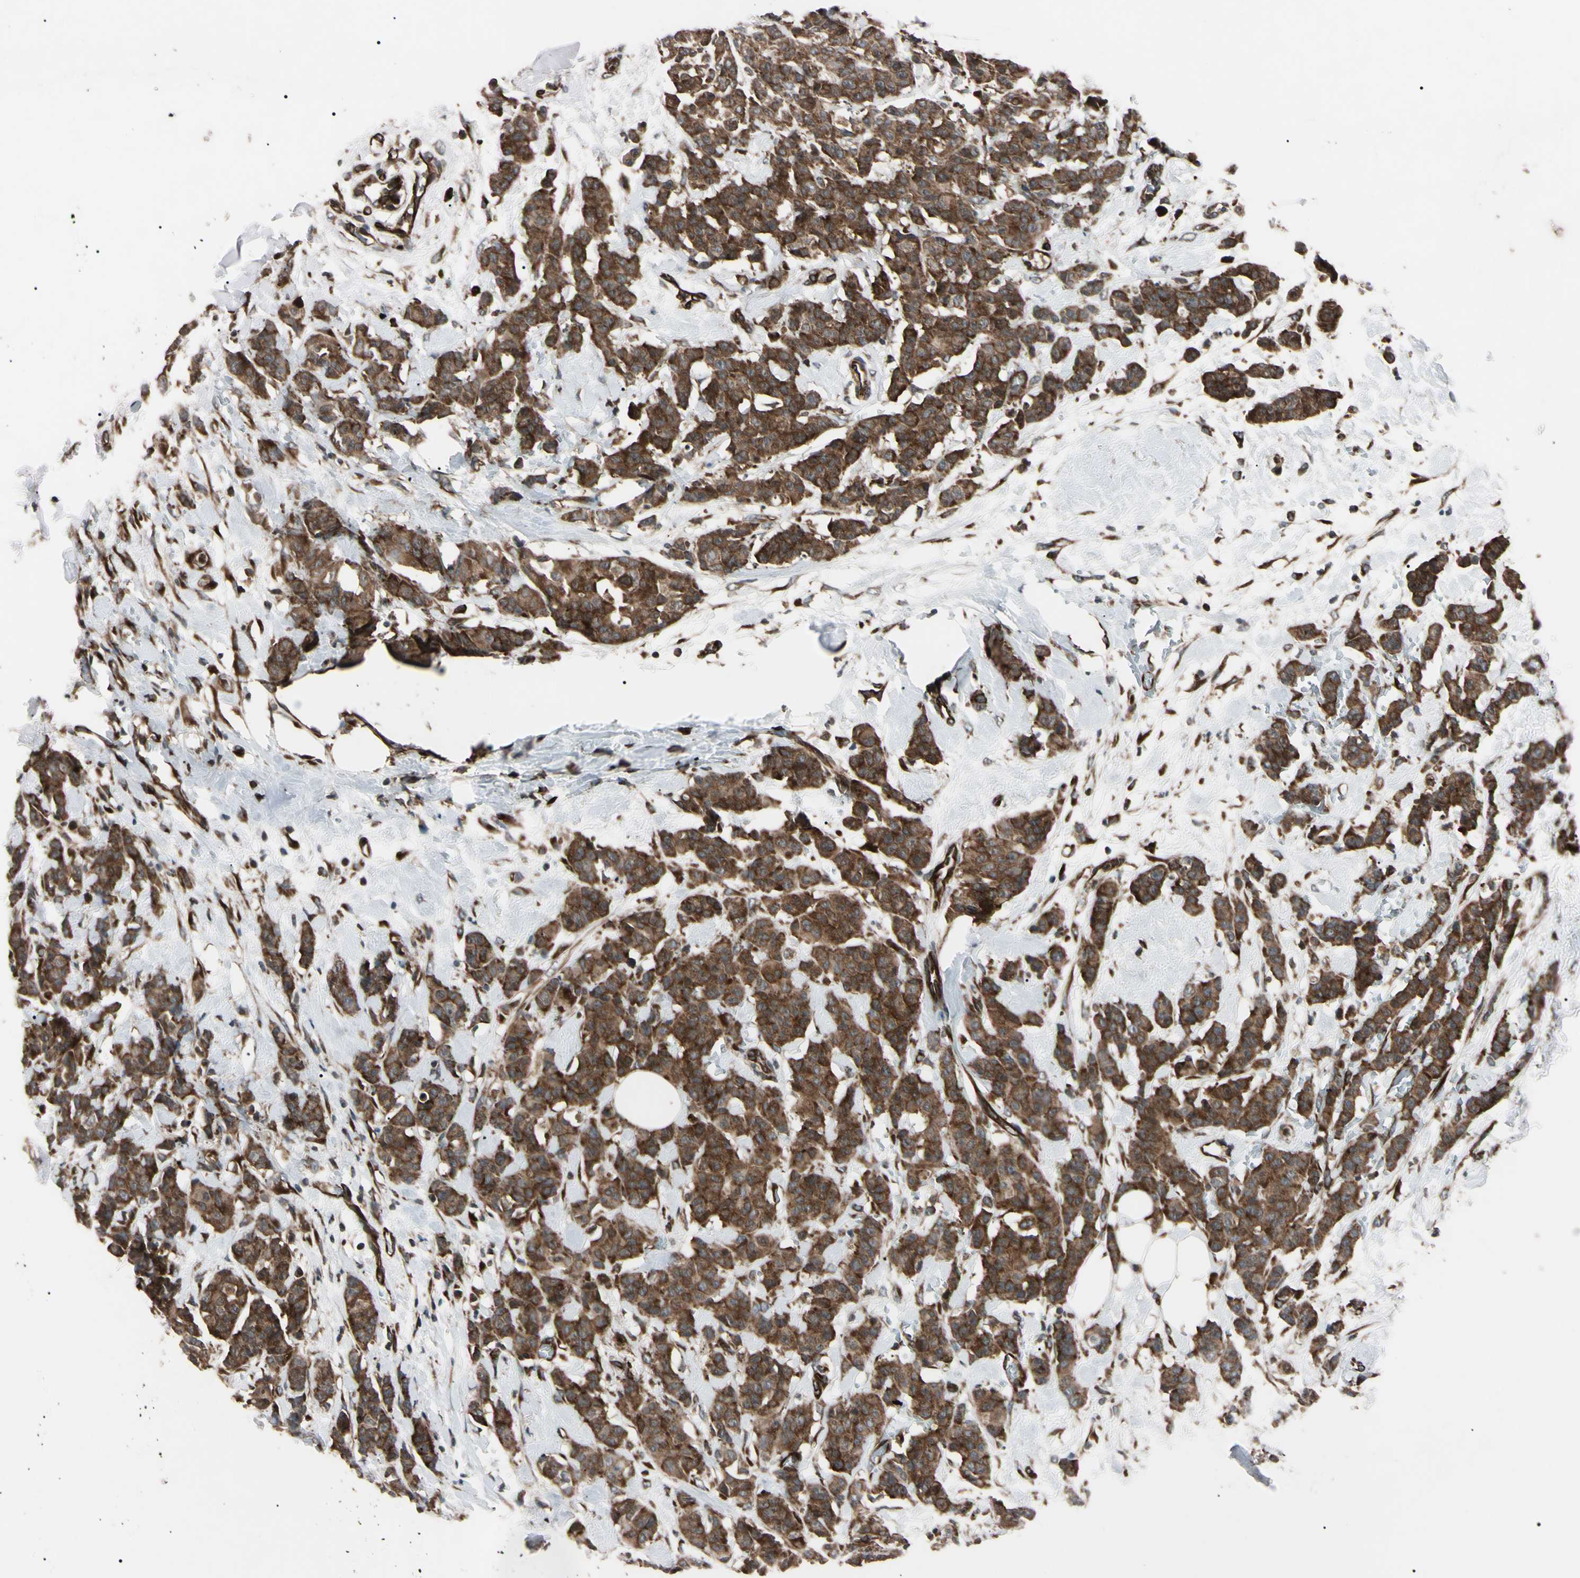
{"staining": {"intensity": "strong", "quantity": ">75%", "location": "cytoplasmic/membranous"}, "tissue": "breast cancer", "cell_type": "Tumor cells", "image_type": "cancer", "snomed": [{"axis": "morphology", "description": "Normal tissue, NOS"}, {"axis": "morphology", "description": "Duct carcinoma"}, {"axis": "topography", "description": "Breast"}], "caption": "A high amount of strong cytoplasmic/membranous expression is appreciated in approximately >75% of tumor cells in breast cancer (intraductal carcinoma) tissue. Immunohistochemistry stains the protein in brown and the nuclei are stained blue.", "gene": "GUCY1B1", "patient": {"sex": "female", "age": 40}}